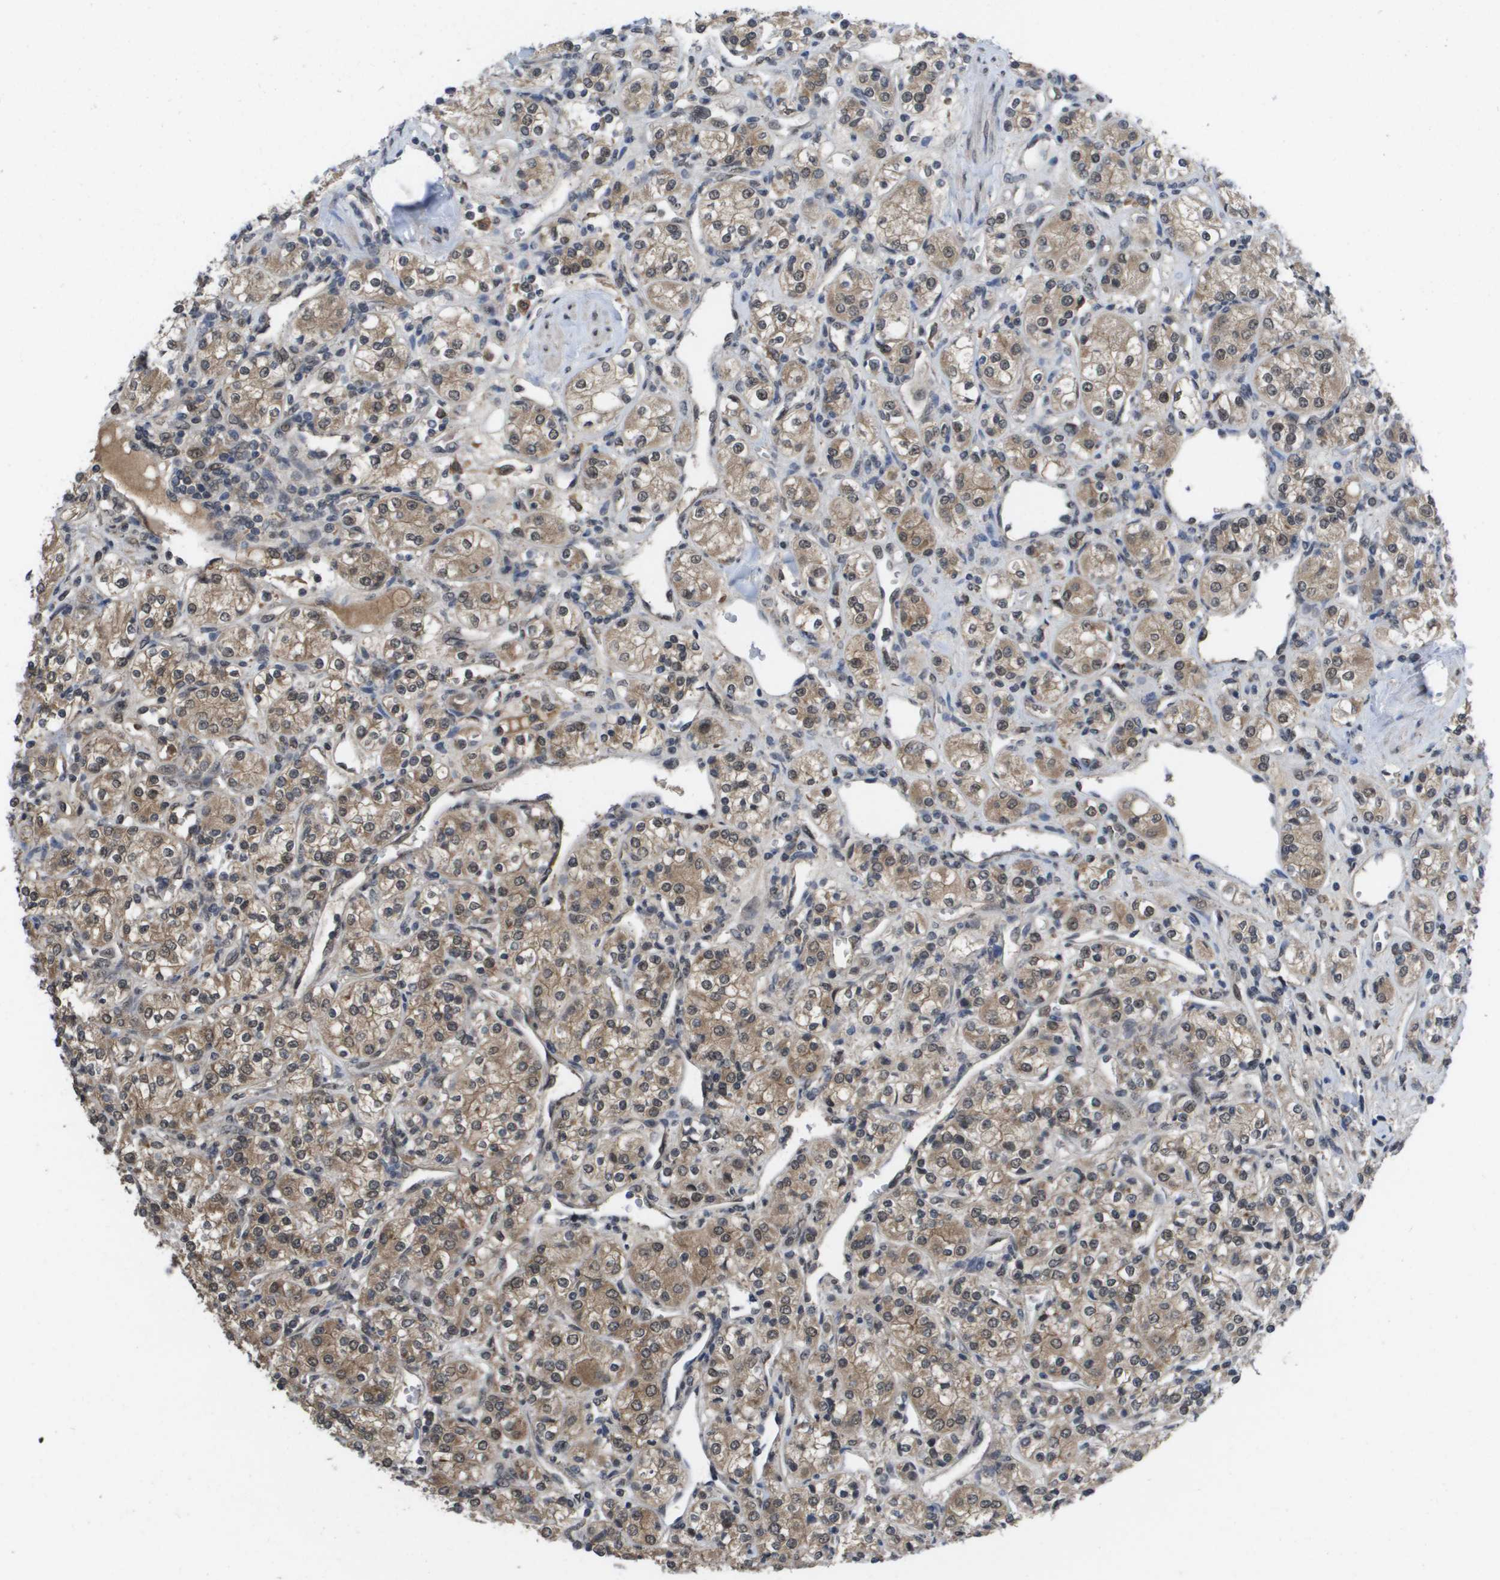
{"staining": {"intensity": "weak", "quantity": ">75%", "location": "cytoplasmic/membranous,nuclear"}, "tissue": "renal cancer", "cell_type": "Tumor cells", "image_type": "cancer", "snomed": [{"axis": "morphology", "description": "Adenocarcinoma, NOS"}, {"axis": "topography", "description": "Kidney"}], "caption": "DAB (3,3'-diaminobenzidine) immunohistochemical staining of renal cancer (adenocarcinoma) displays weak cytoplasmic/membranous and nuclear protein positivity in approximately >75% of tumor cells. Nuclei are stained in blue.", "gene": "AMBRA1", "patient": {"sex": "male", "age": 77}}